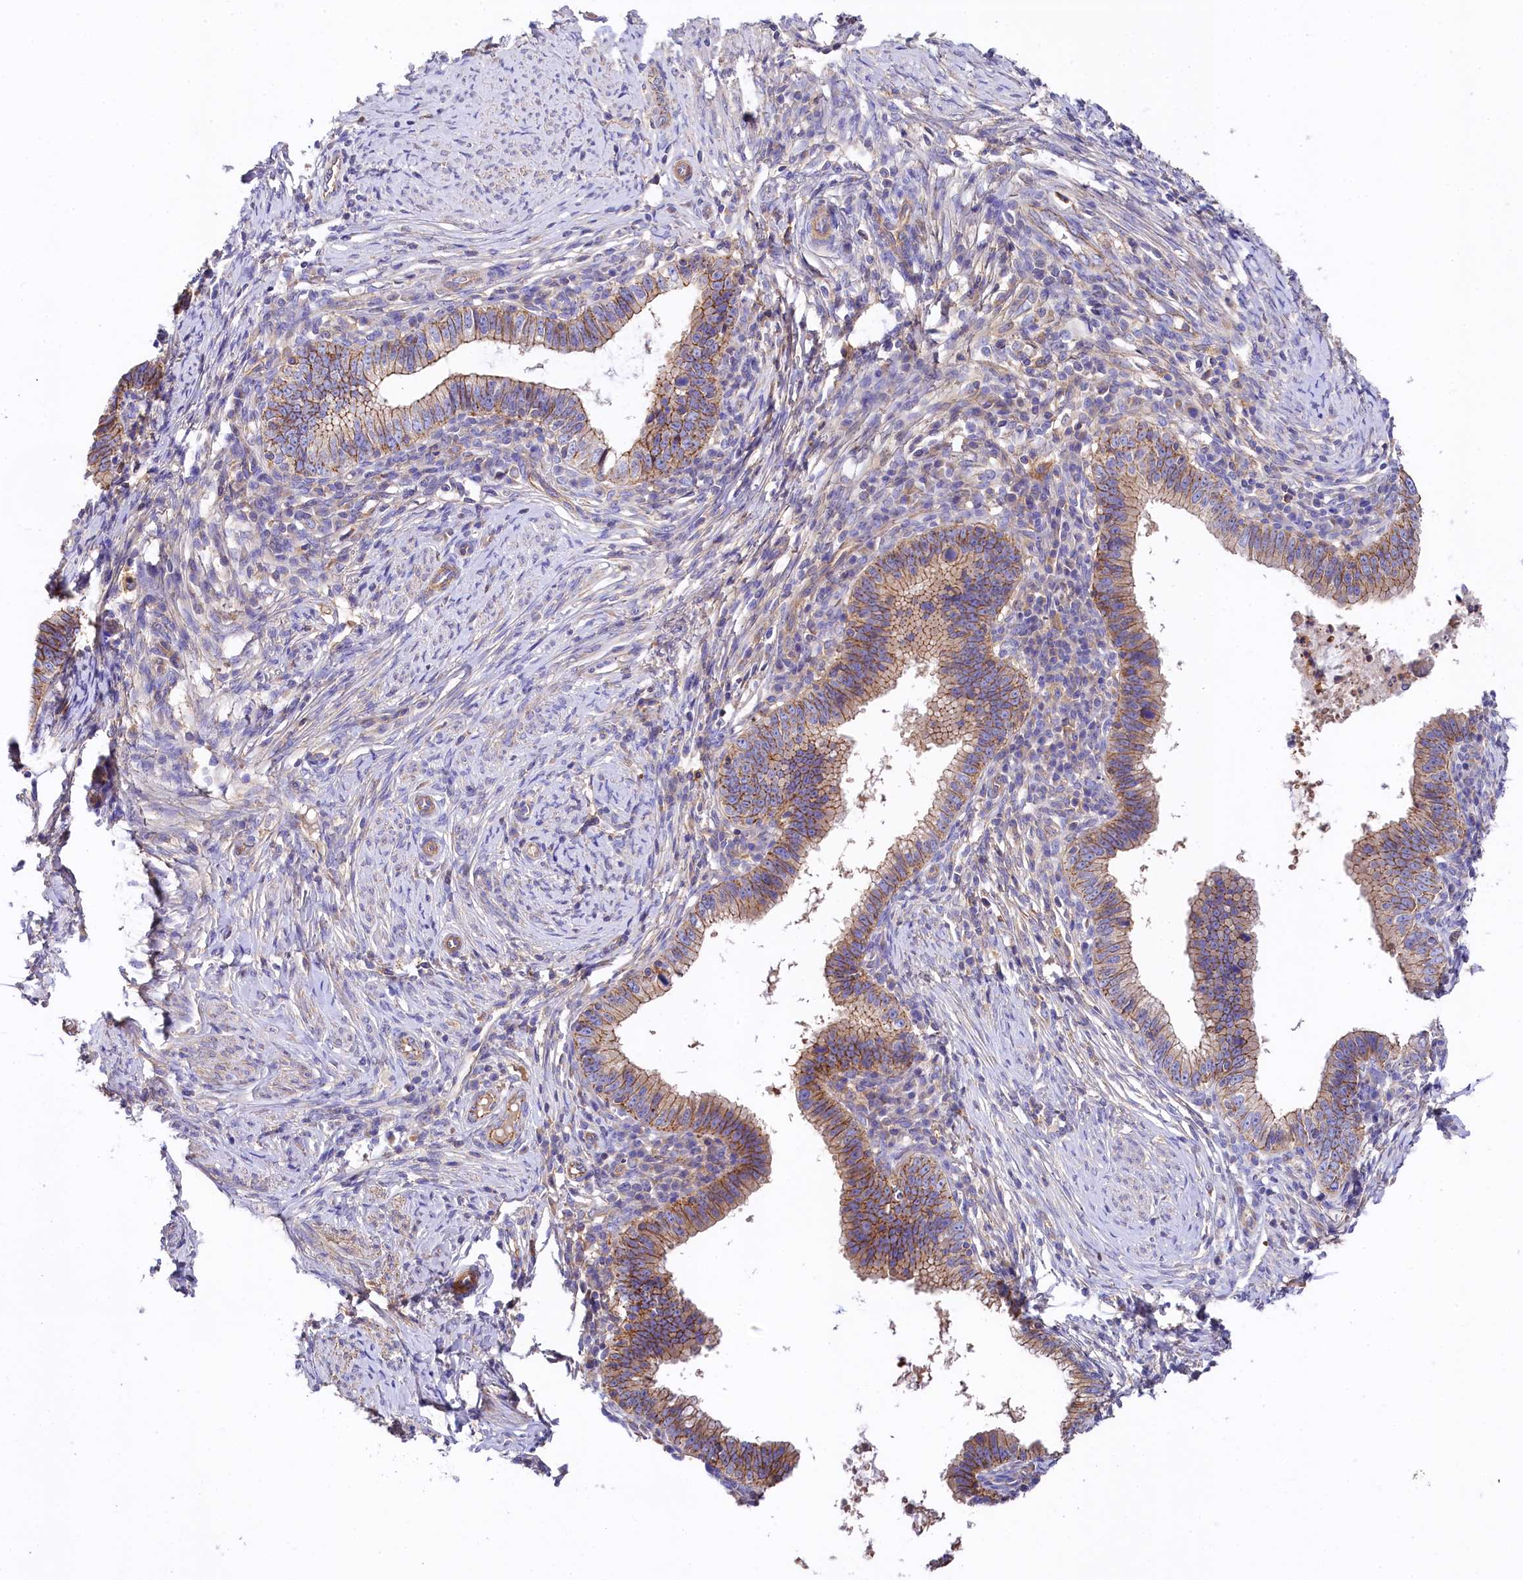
{"staining": {"intensity": "moderate", "quantity": ">75%", "location": "cytoplasmic/membranous"}, "tissue": "cervical cancer", "cell_type": "Tumor cells", "image_type": "cancer", "snomed": [{"axis": "morphology", "description": "Adenocarcinoma, NOS"}, {"axis": "topography", "description": "Cervix"}], "caption": "Tumor cells demonstrate medium levels of moderate cytoplasmic/membranous positivity in approximately >75% of cells in human adenocarcinoma (cervical).", "gene": "FCHSD2", "patient": {"sex": "female", "age": 36}}